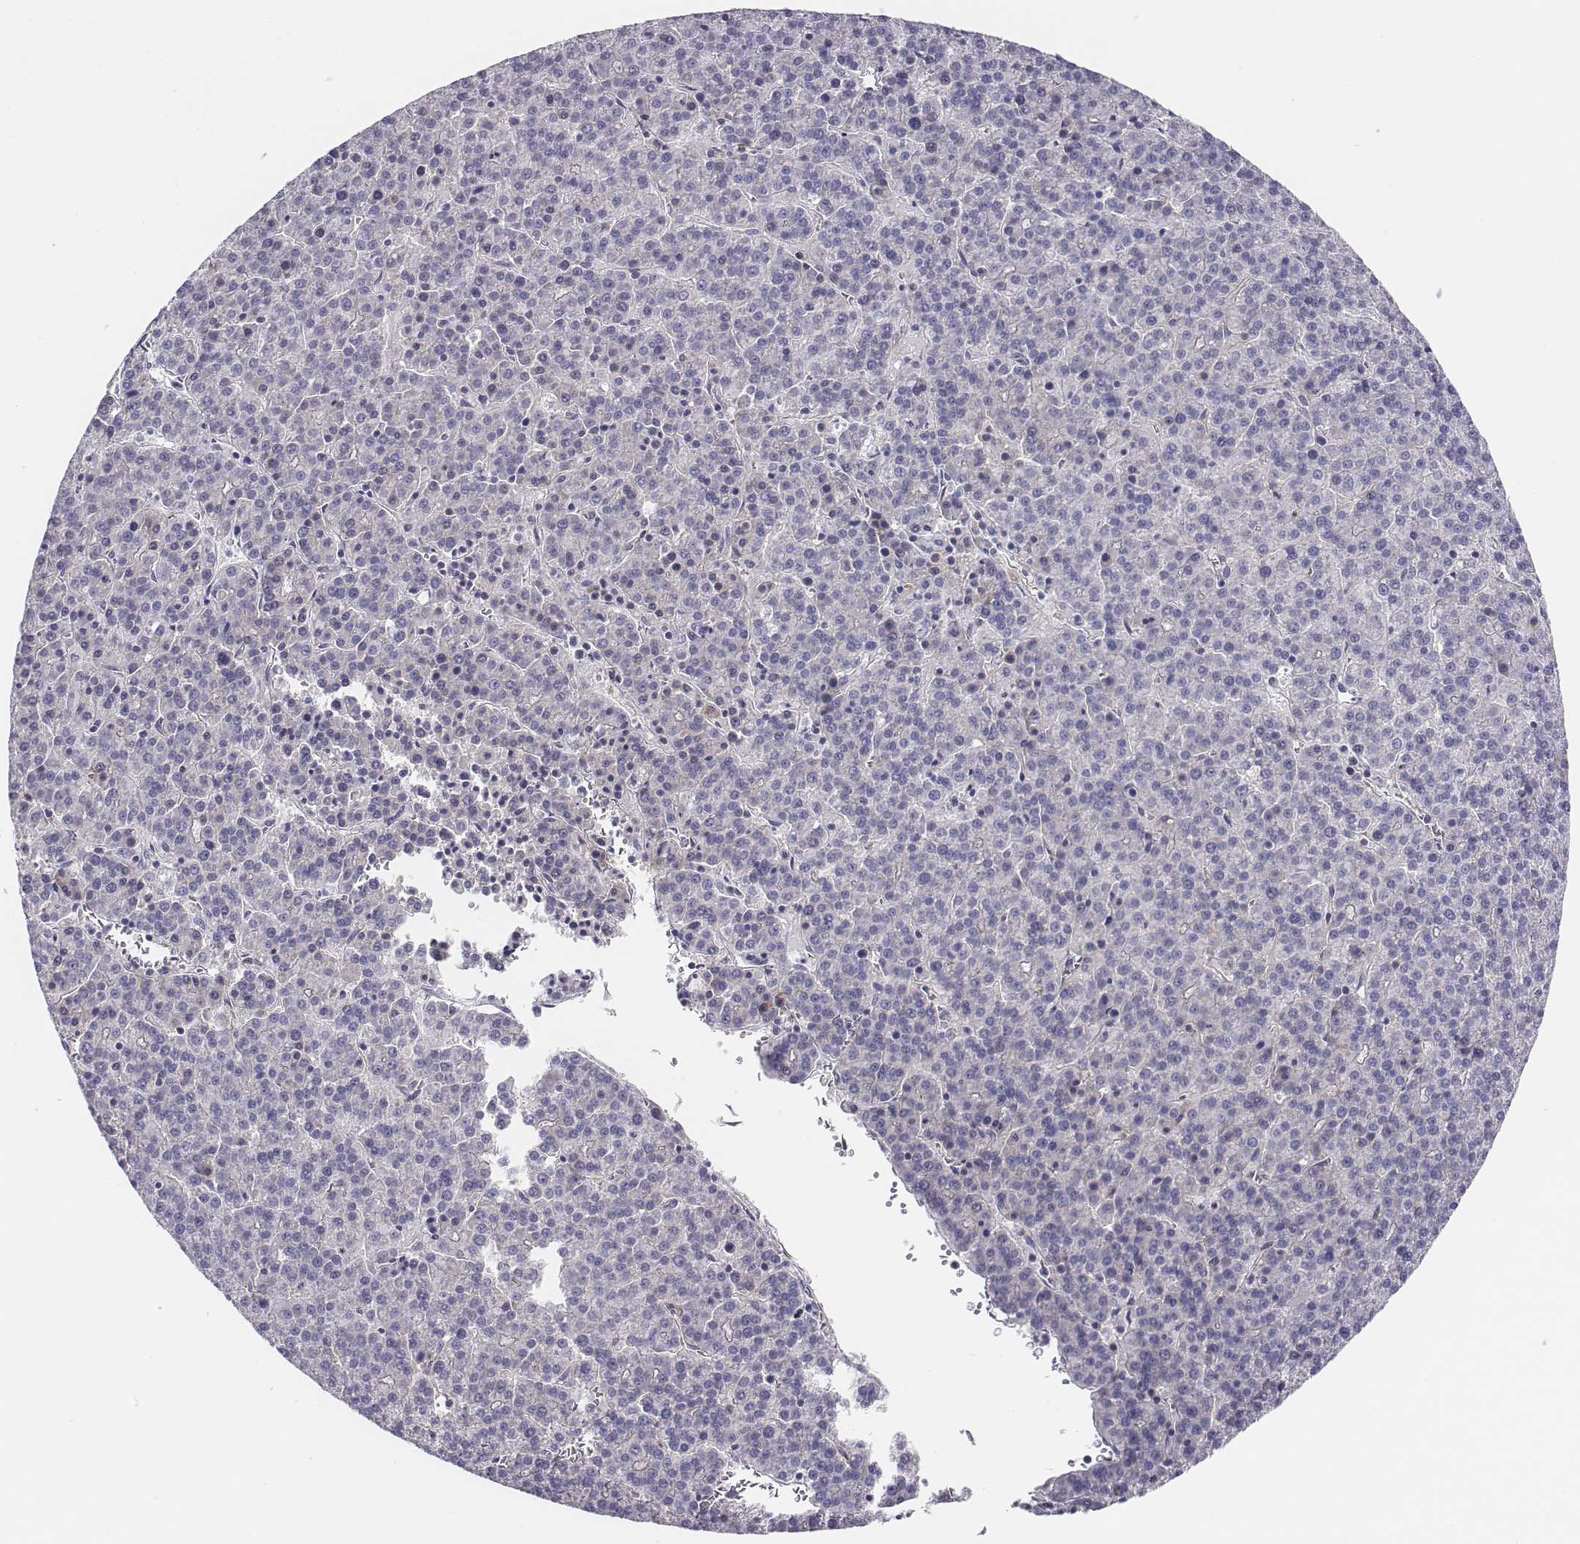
{"staining": {"intensity": "negative", "quantity": "none", "location": "none"}, "tissue": "liver cancer", "cell_type": "Tumor cells", "image_type": "cancer", "snomed": [{"axis": "morphology", "description": "Carcinoma, Hepatocellular, NOS"}, {"axis": "topography", "description": "Liver"}], "caption": "Immunohistochemistry photomicrograph of liver hepatocellular carcinoma stained for a protein (brown), which exhibits no expression in tumor cells.", "gene": "CHST14", "patient": {"sex": "female", "age": 58}}